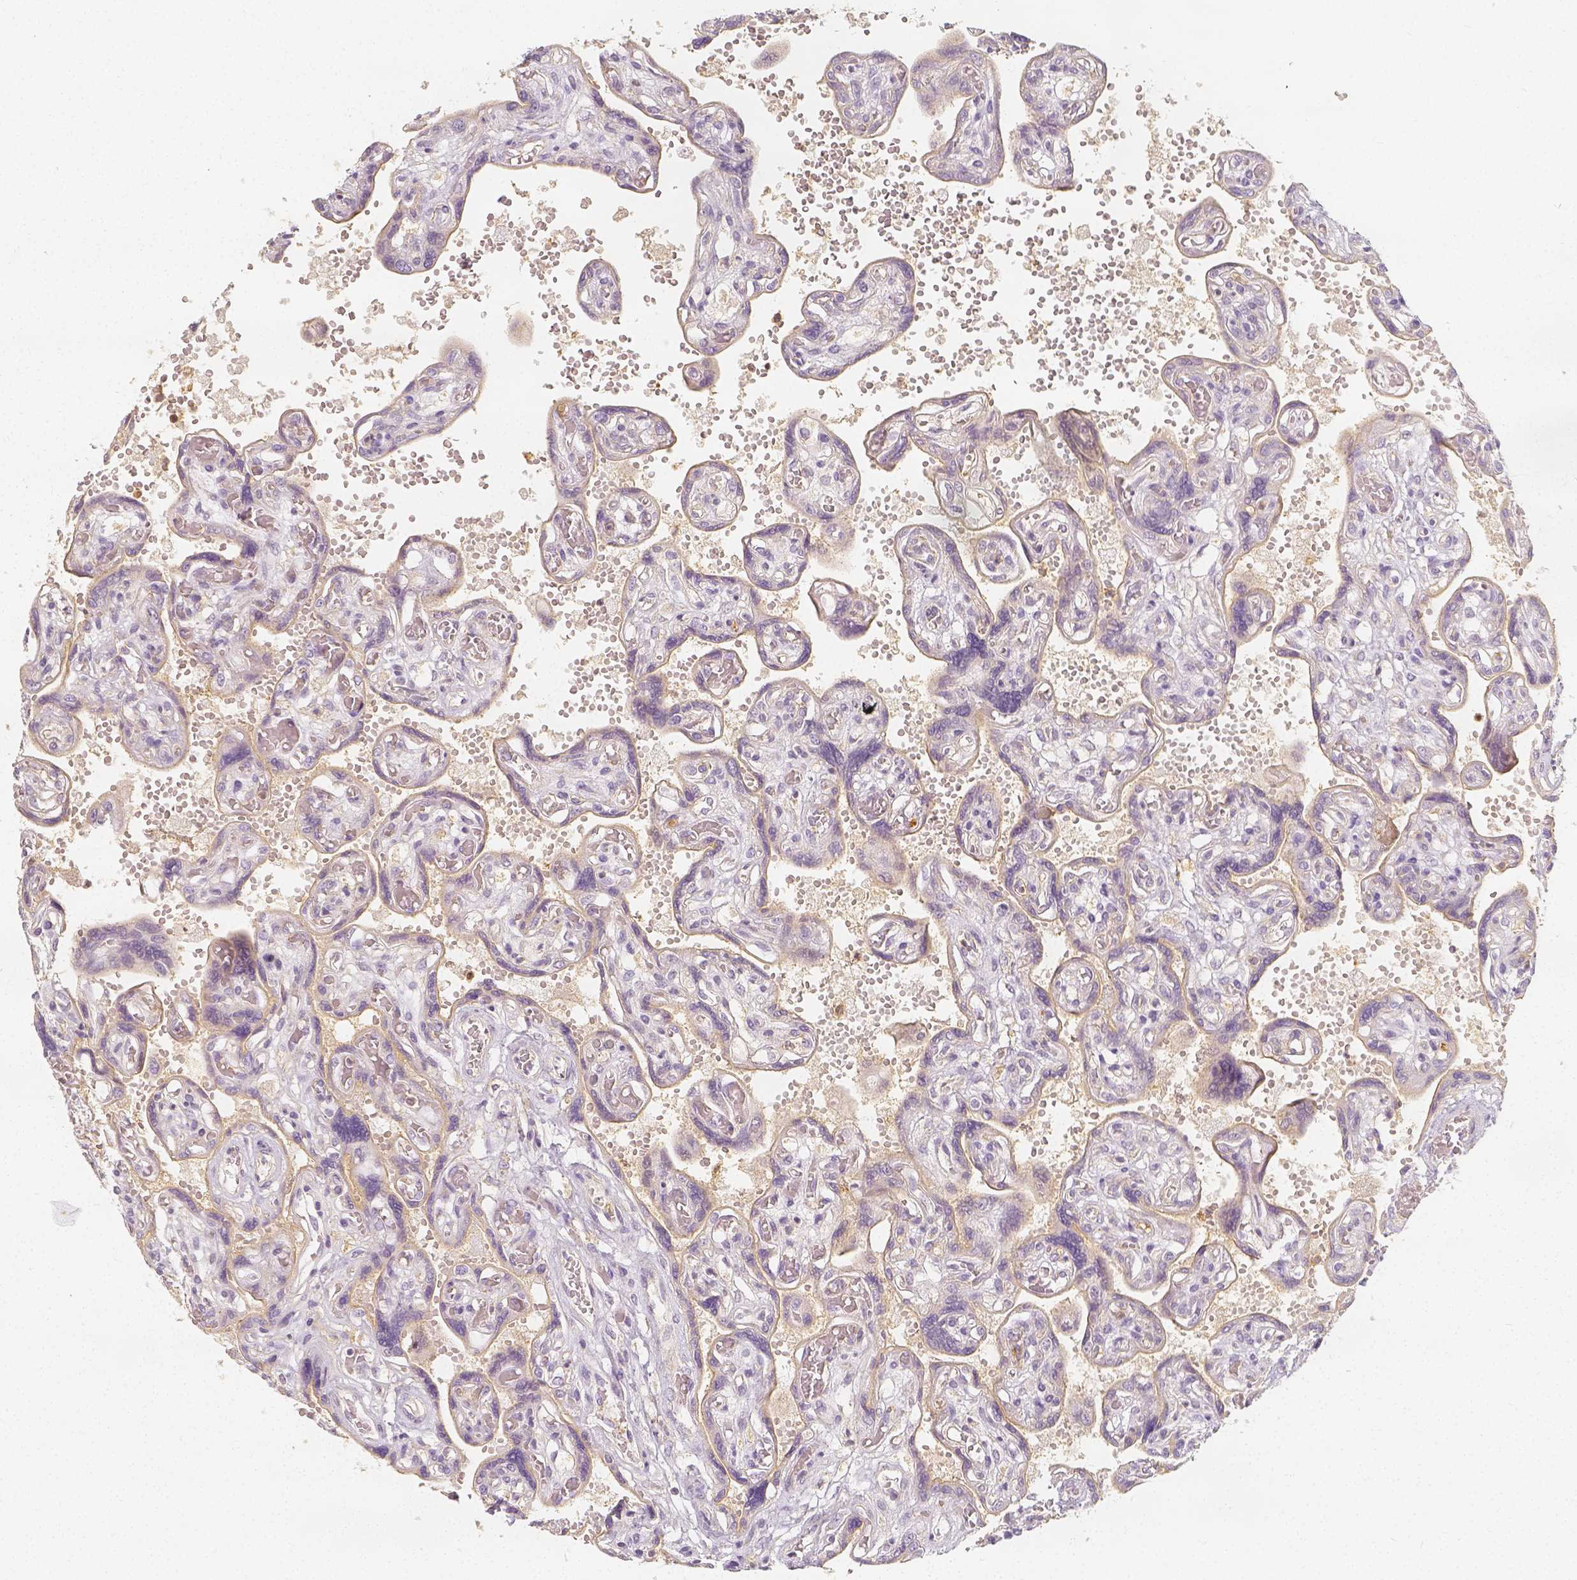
{"staining": {"intensity": "negative", "quantity": "none", "location": "none"}, "tissue": "placenta", "cell_type": "Decidual cells", "image_type": "normal", "snomed": [{"axis": "morphology", "description": "Normal tissue, NOS"}, {"axis": "topography", "description": "Placenta"}], "caption": "Placenta was stained to show a protein in brown. There is no significant expression in decidual cells. (DAB immunohistochemistry (IHC), high magnification).", "gene": "PTPRJ", "patient": {"sex": "female", "age": 32}}